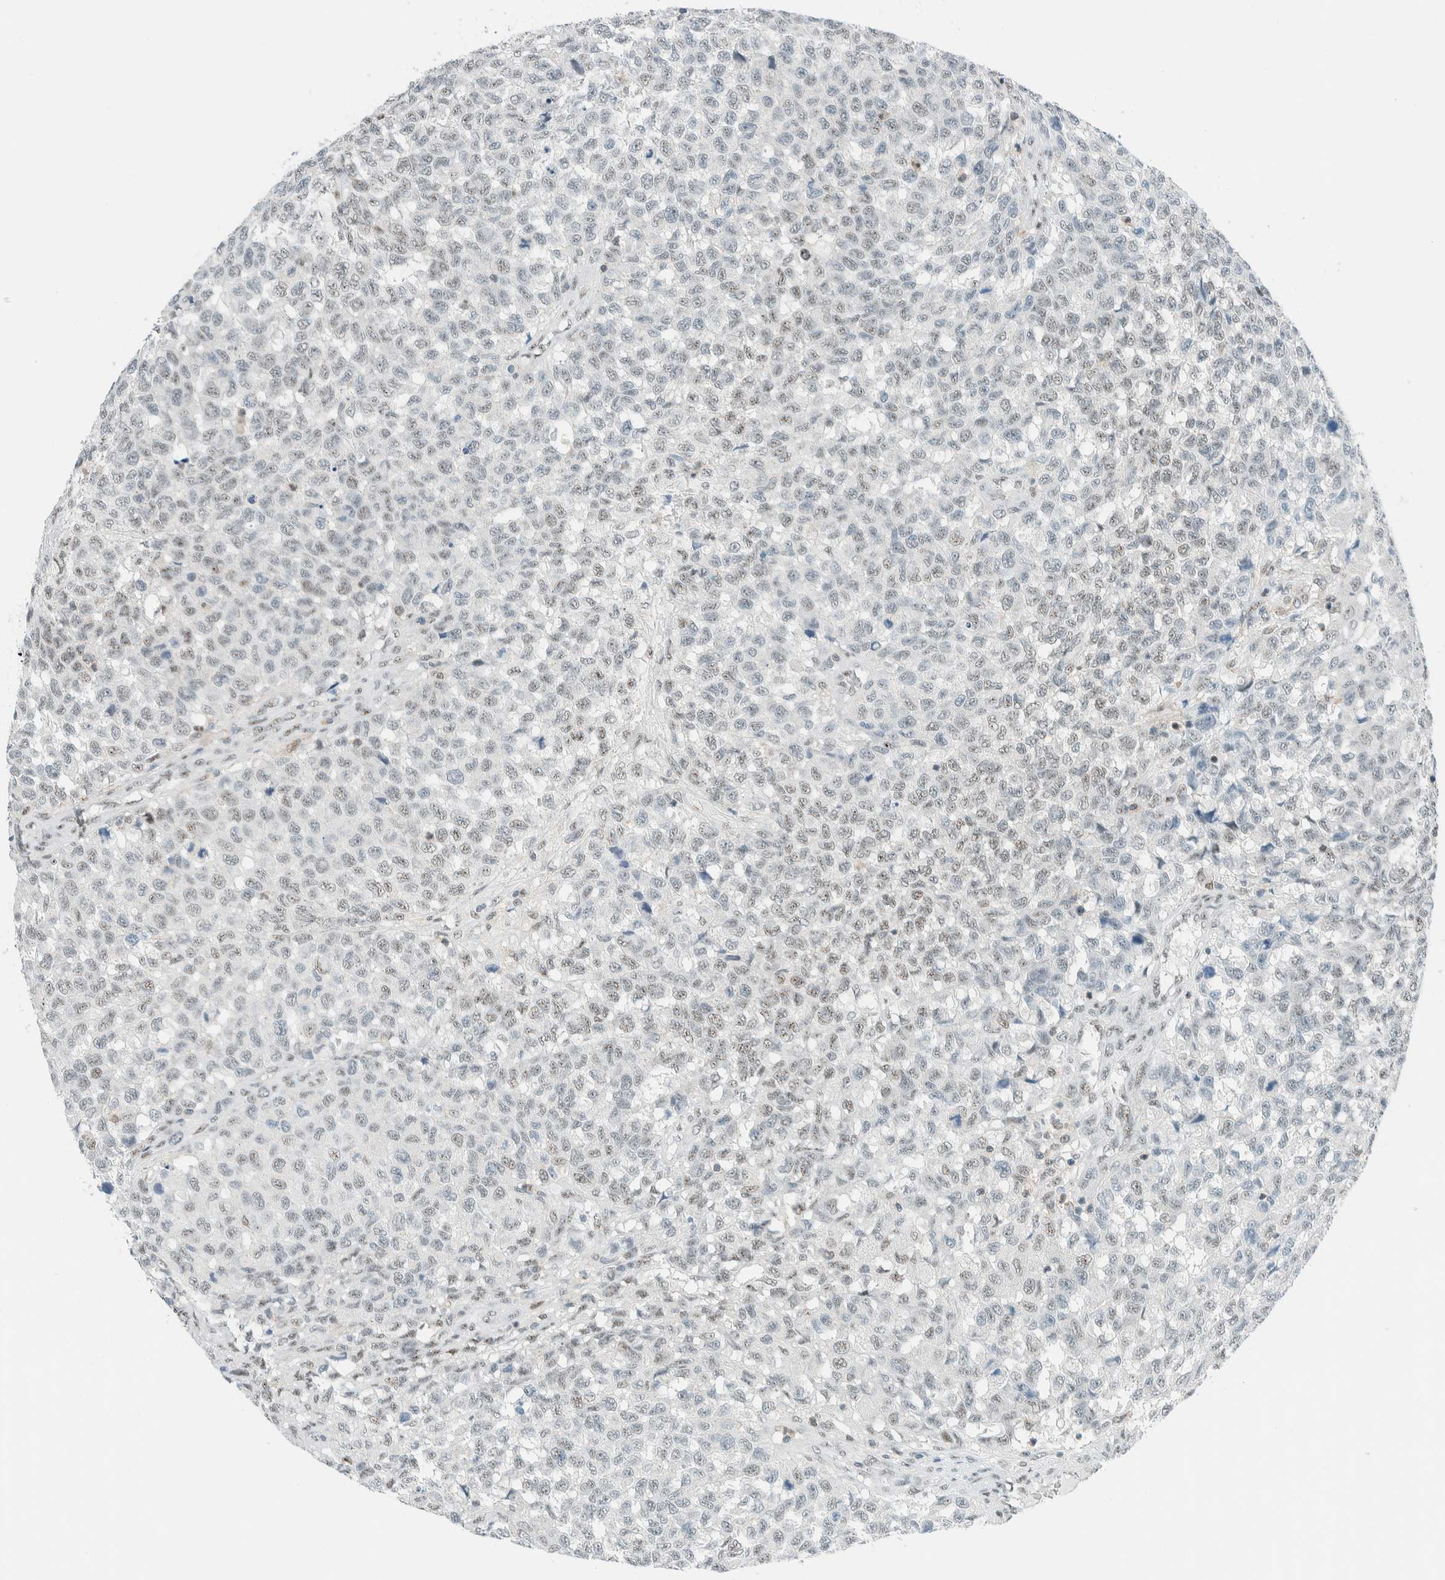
{"staining": {"intensity": "weak", "quantity": "<25%", "location": "nuclear"}, "tissue": "testis cancer", "cell_type": "Tumor cells", "image_type": "cancer", "snomed": [{"axis": "morphology", "description": "Seminoma, NOS"}, {"axis": "topography", "description": "Testis"}], "caption": "Testis cancer was stained to show a protein in brown. There is no significant expression in tumor cells.", "gene": "CYSRT1", "patient": {"sex": "male", "age": 59}}